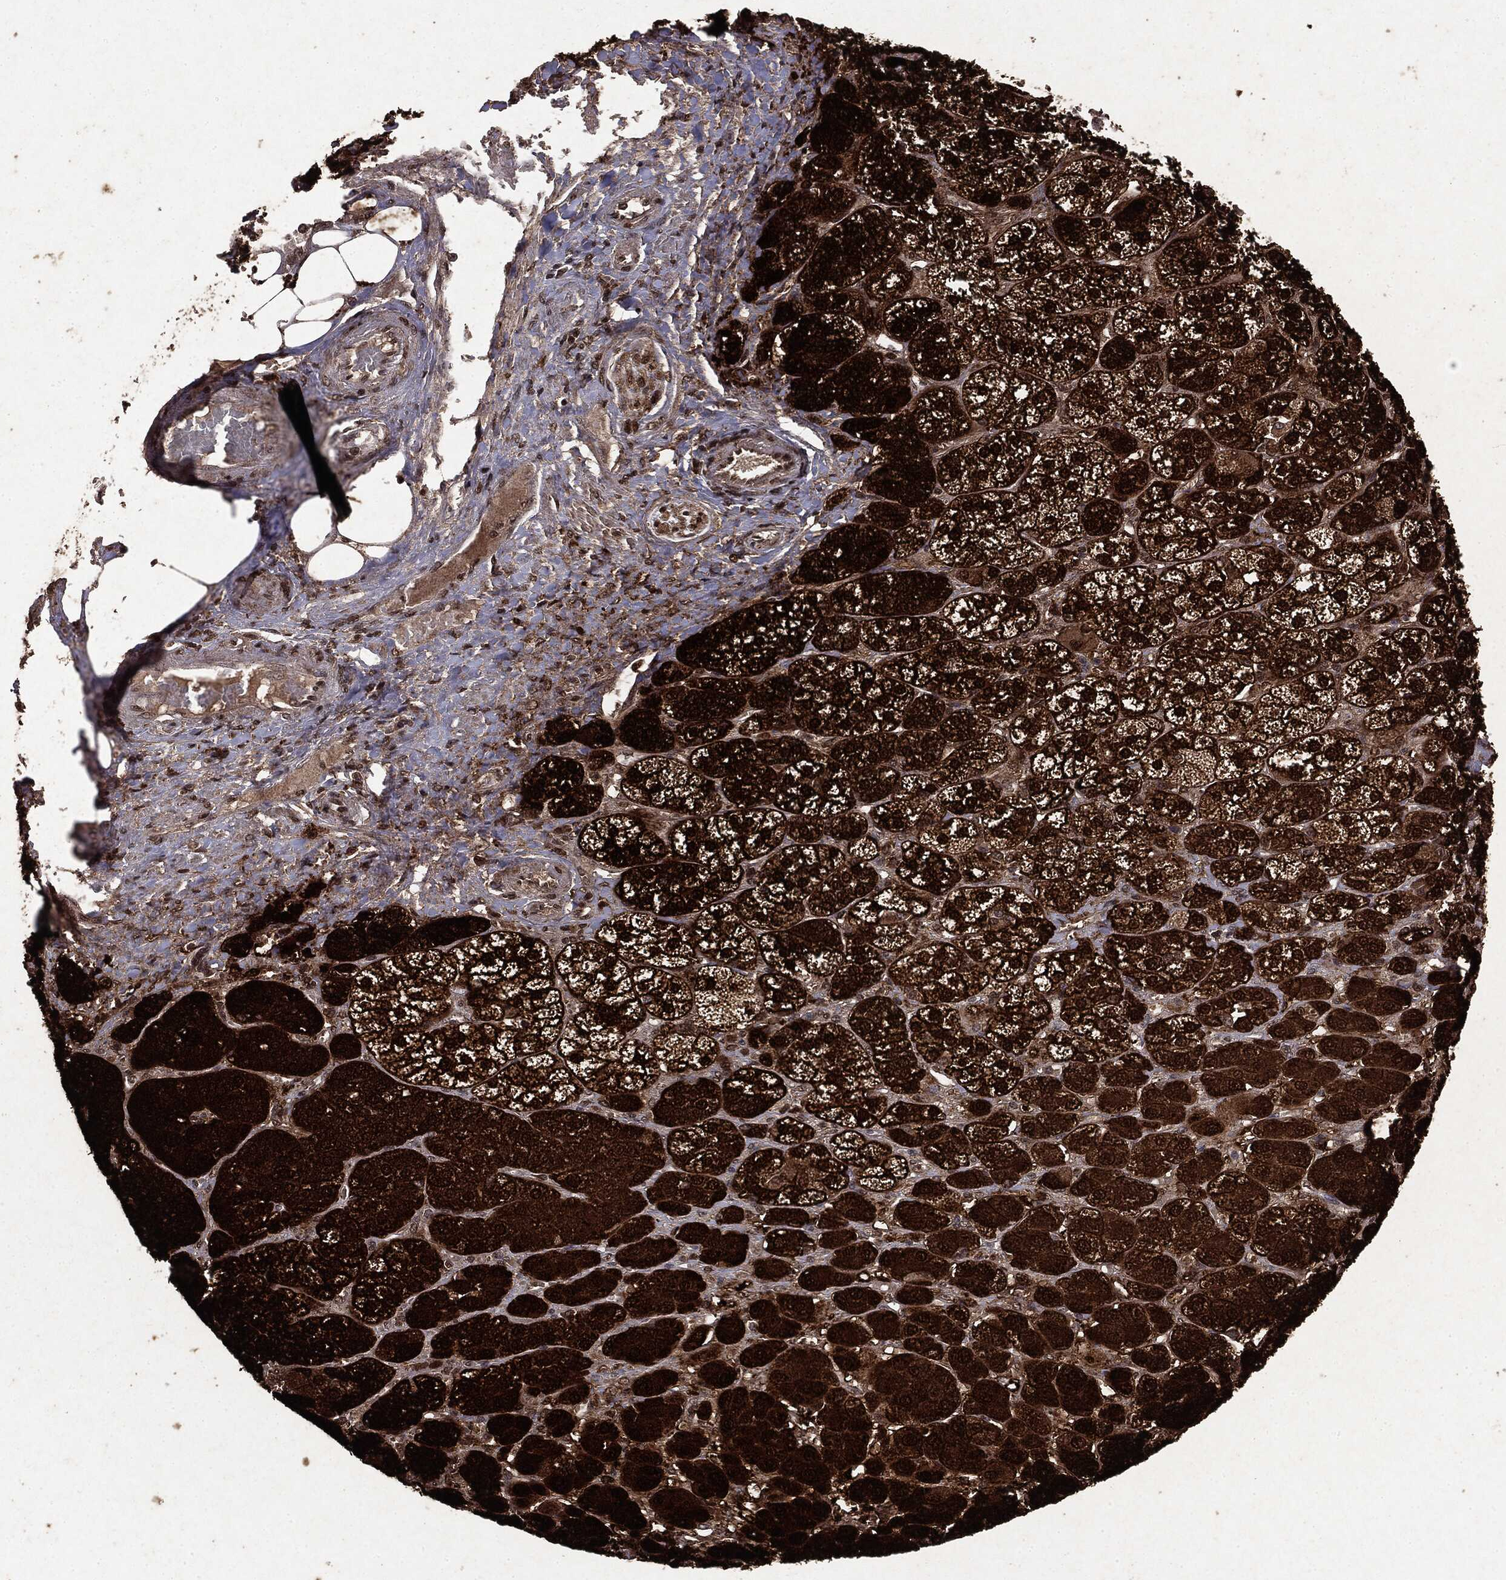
{"staining": {"intensity": "strong", "quantity": ">75%", "location": "cytoplasmic/membranous,nuclear"}, "tissue": "adrenal gland", "cell_type": "Glandular cells", "image_type": "normal", "snomed": [{"axis": "morphology", "description": "Normal tissue, NOS"}, {"axis": "topography", "description": "Adrenal gland"}], "caption": "Protein staining by IHC reveals strong cytoplasmic/membranous,nuclear positivity in approximately >75% of glandular cells in normal adrenal gland.", "gene": "PEBP1", "patient": {"sex": "male", "age": 70}}